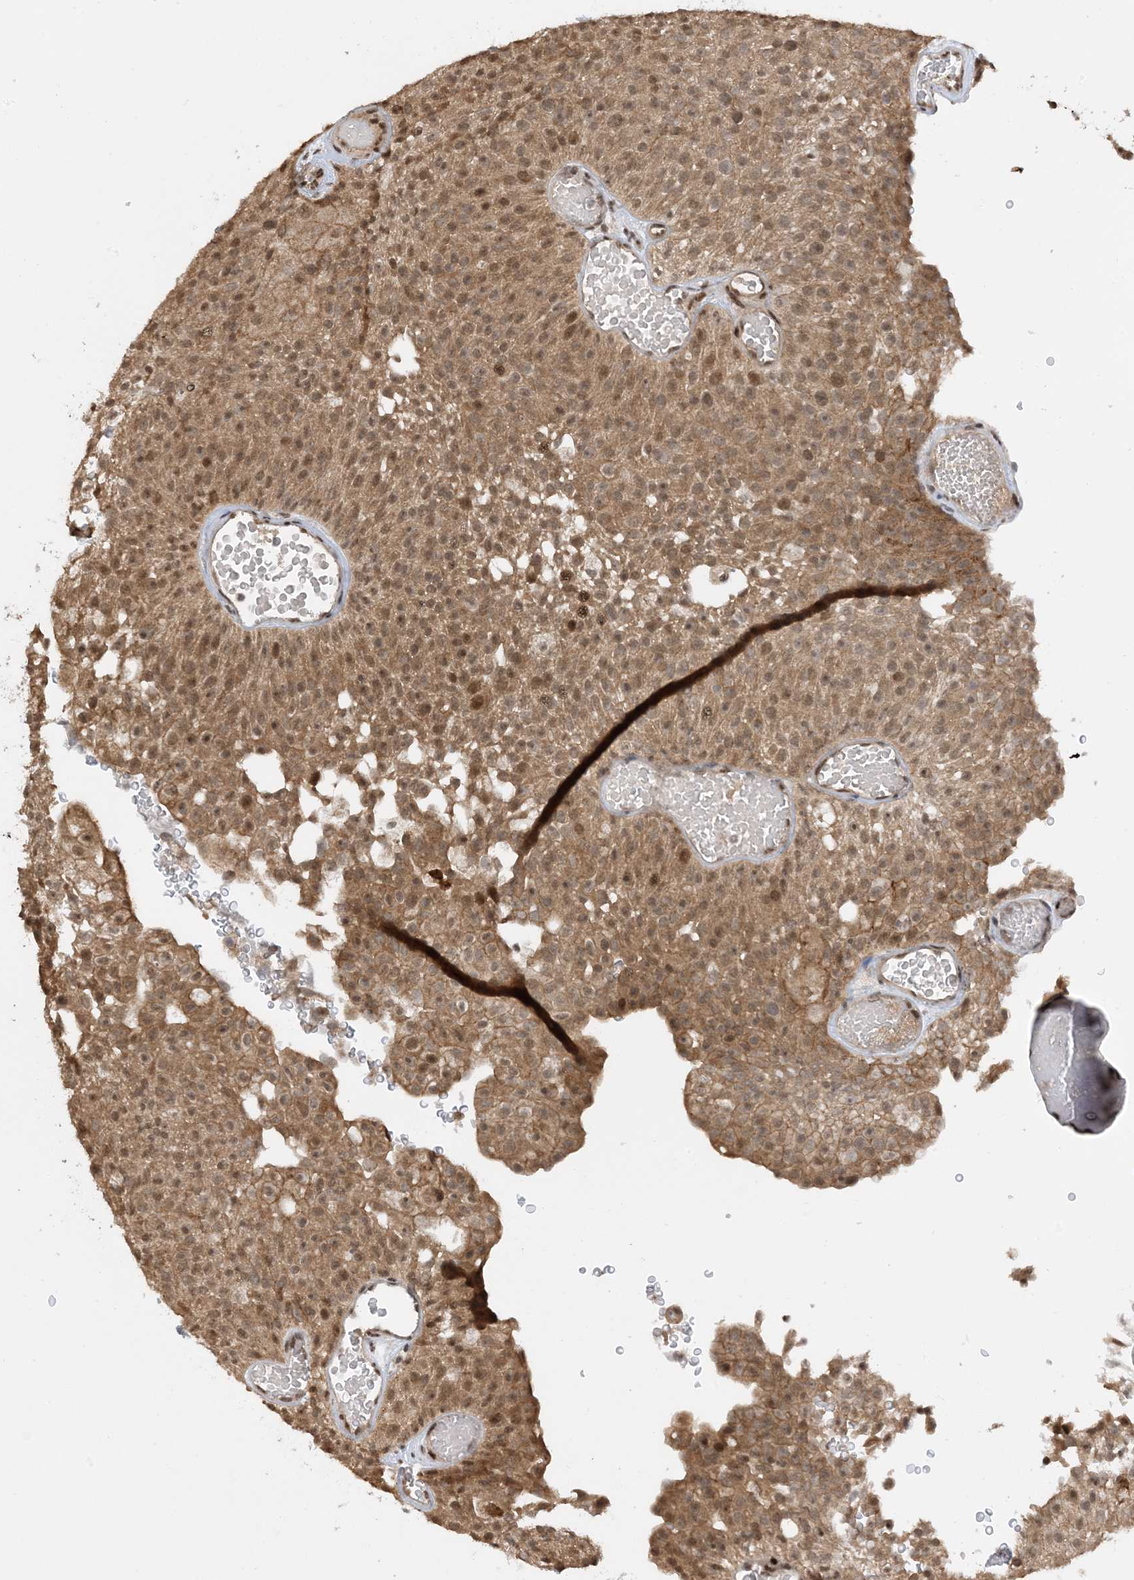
{"staining": {"intensity": "moderate", "quantity": ">75%", "location": "cytoplasmic/membranous,nuclear"}, "tissue": "urothelial cancer", "cell_type": "Tumor cells", "image_type": "cancer", "snomed": [{"axis": "morphology", "description": "Urothelial carcinoma, Low grade"}, {"axis": "topography", "description": "Urinary bladder"}], "caption": "Brown immunohistochemical staining in urothelial cancer reveals moderate cytoplasmic/membranous and nuclear expression in about >75% of tumor cells. (DAB = brown stain, brightfield microscopy at high magnification).", "gene": "ACYP2", "patient": {"sex": "male", "age": 78}}